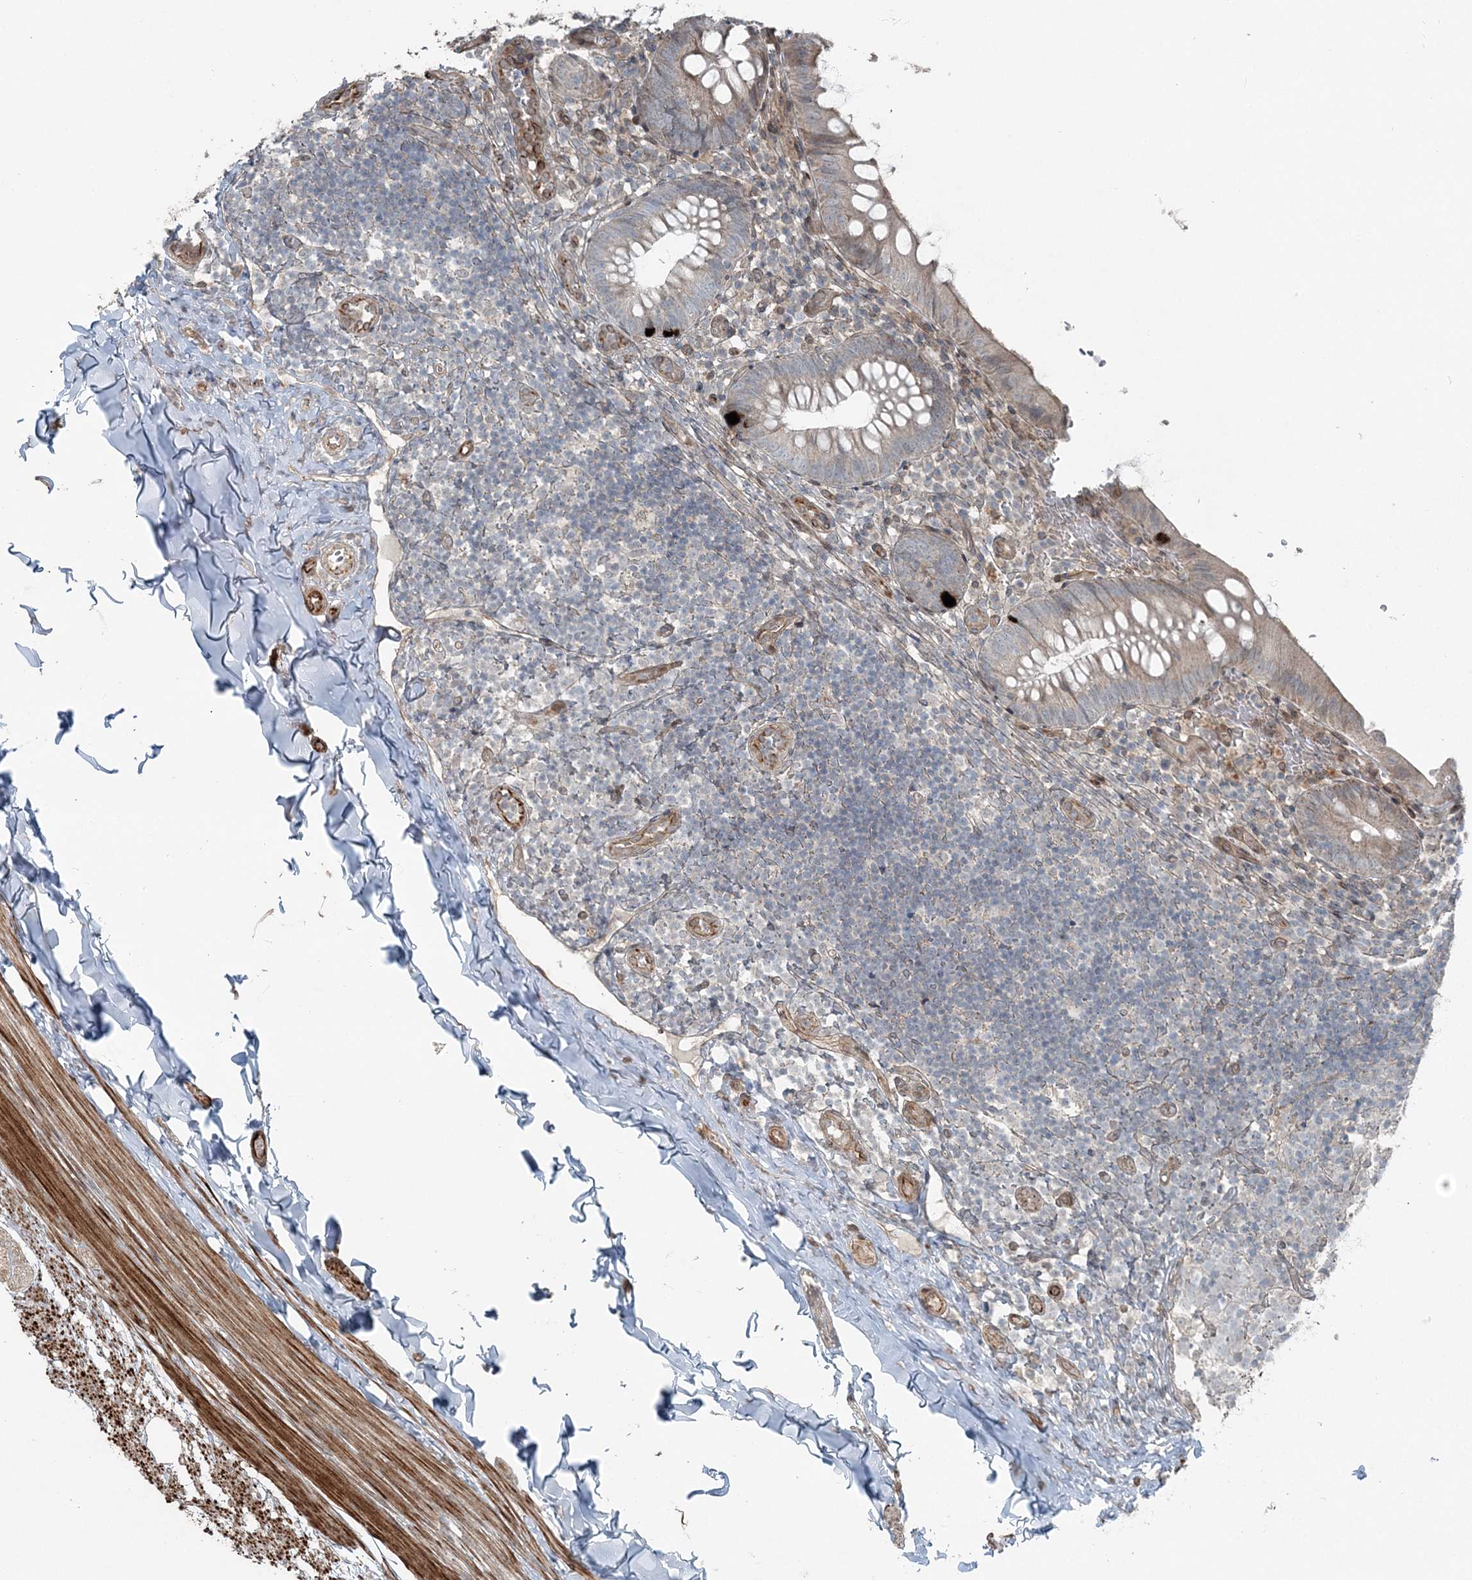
{"staining": {"intensity": "weak", "quantity": "<25%", "location": "cytoplasmic/membranous"}, "tissue": "appendix", "cell_type": "Glandular cells", "image_type": "normal", "snomed": [{"axis": "morphology", "description": "Normal tissue, NOS"}, {"axis": "topography", "description": "Appendix"}], "caption": "High magnification brightfield microscopy of benign appendix stained with DAB (brown) and counterstained with hematoxylin (blue): glandular cells show no significant staining. (DAB immunohistochemistry (IHC) visualized using brightfield microscopy, high magnification).", "gene": "FBXL17", "patient": {"sex": "male", "age": 8}}